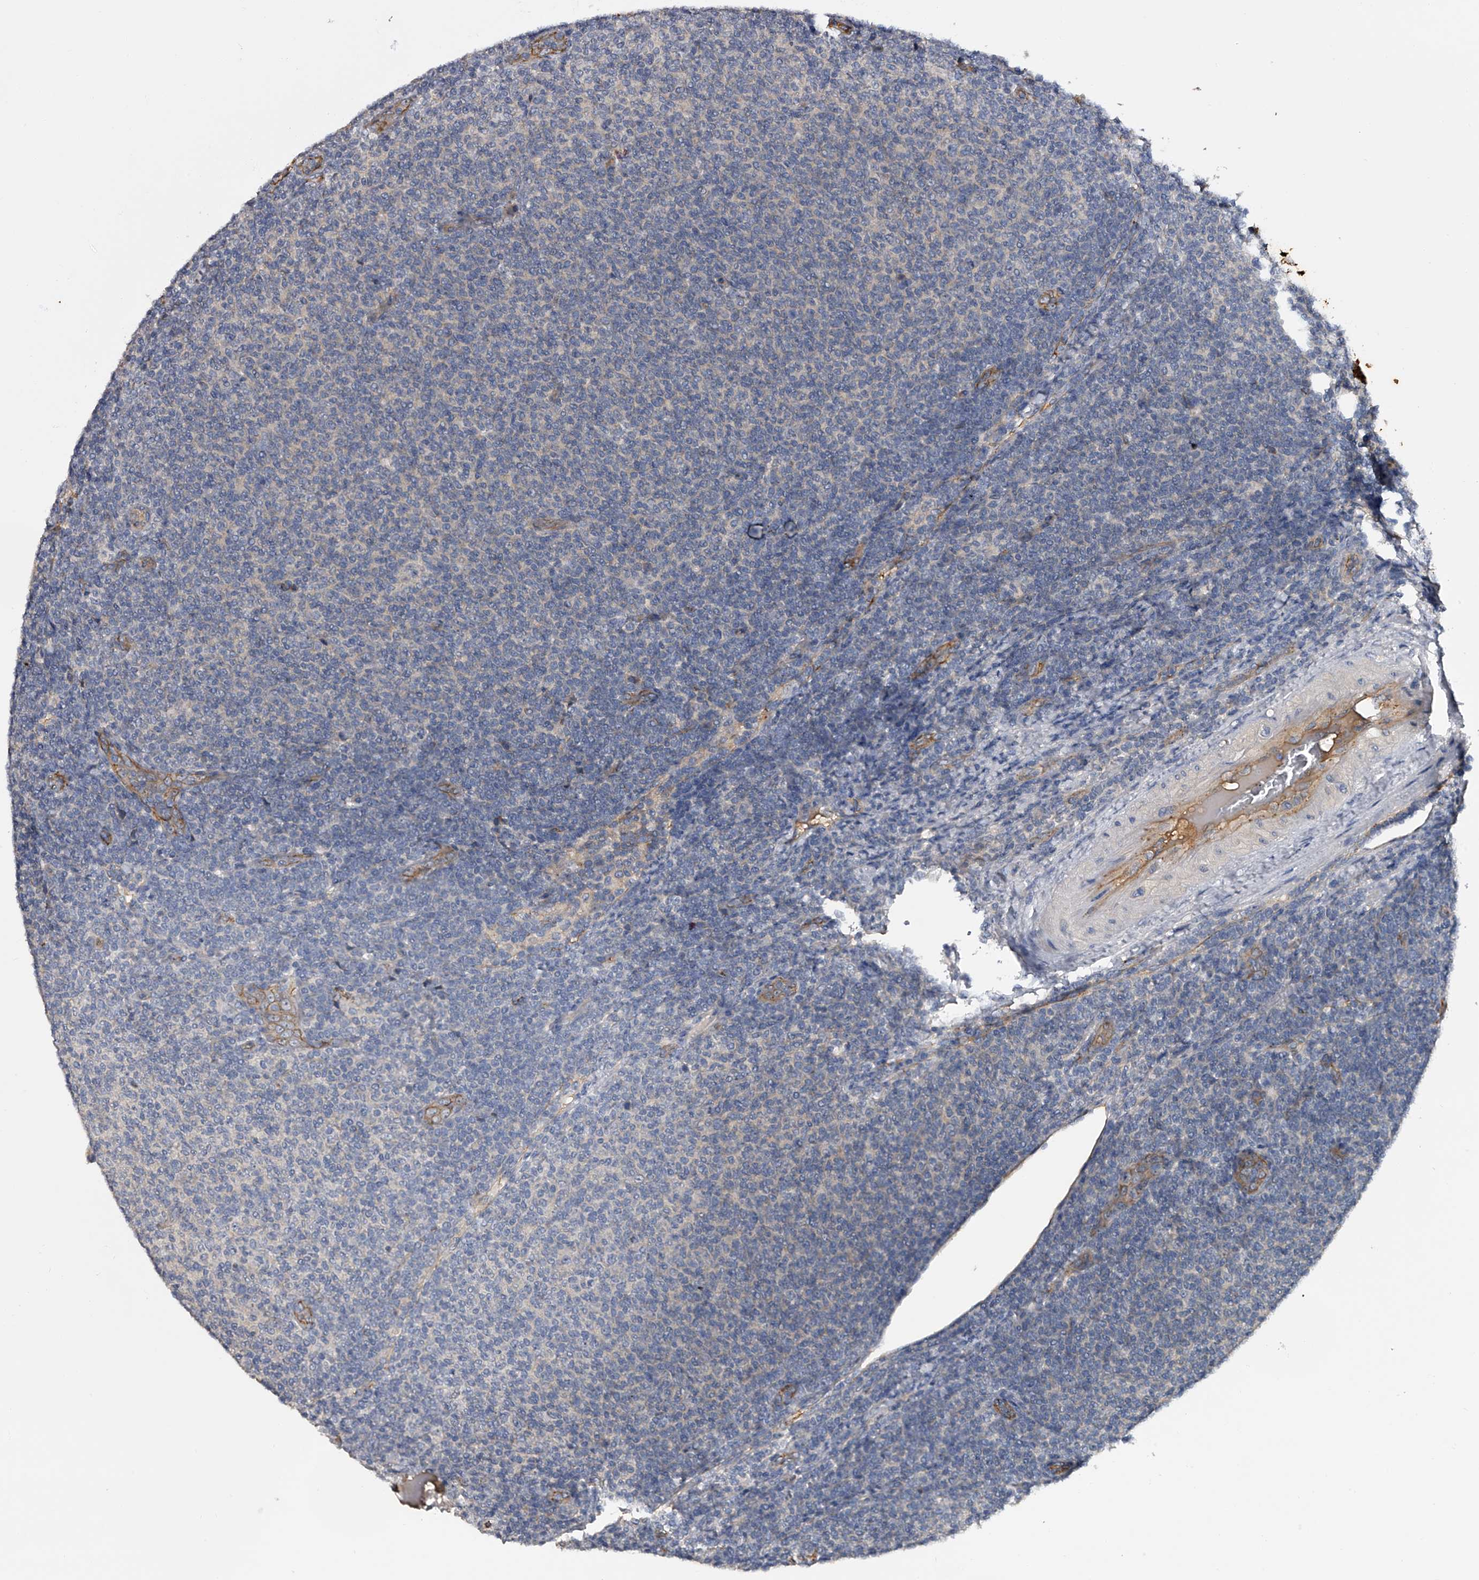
{"staining": {"intensity": "negative", "quantity": "none", "location": "none"}, "tissue": "lymphoma", "cell_type": "Tumor cells", "image_type": "cancer", "snomed": [{"axis": "morphology", "description": "Malignant lymphoma, non-Hodgkin's type, Low grade"}, {"axis": "topography", "description": "Lymph node"}], "caption": "Immunohistochemical staining of human lymphoma shows no significant expression in tumor cells.", "gene": "MDN1", "patient": {"sex": "male", "age": 66}}